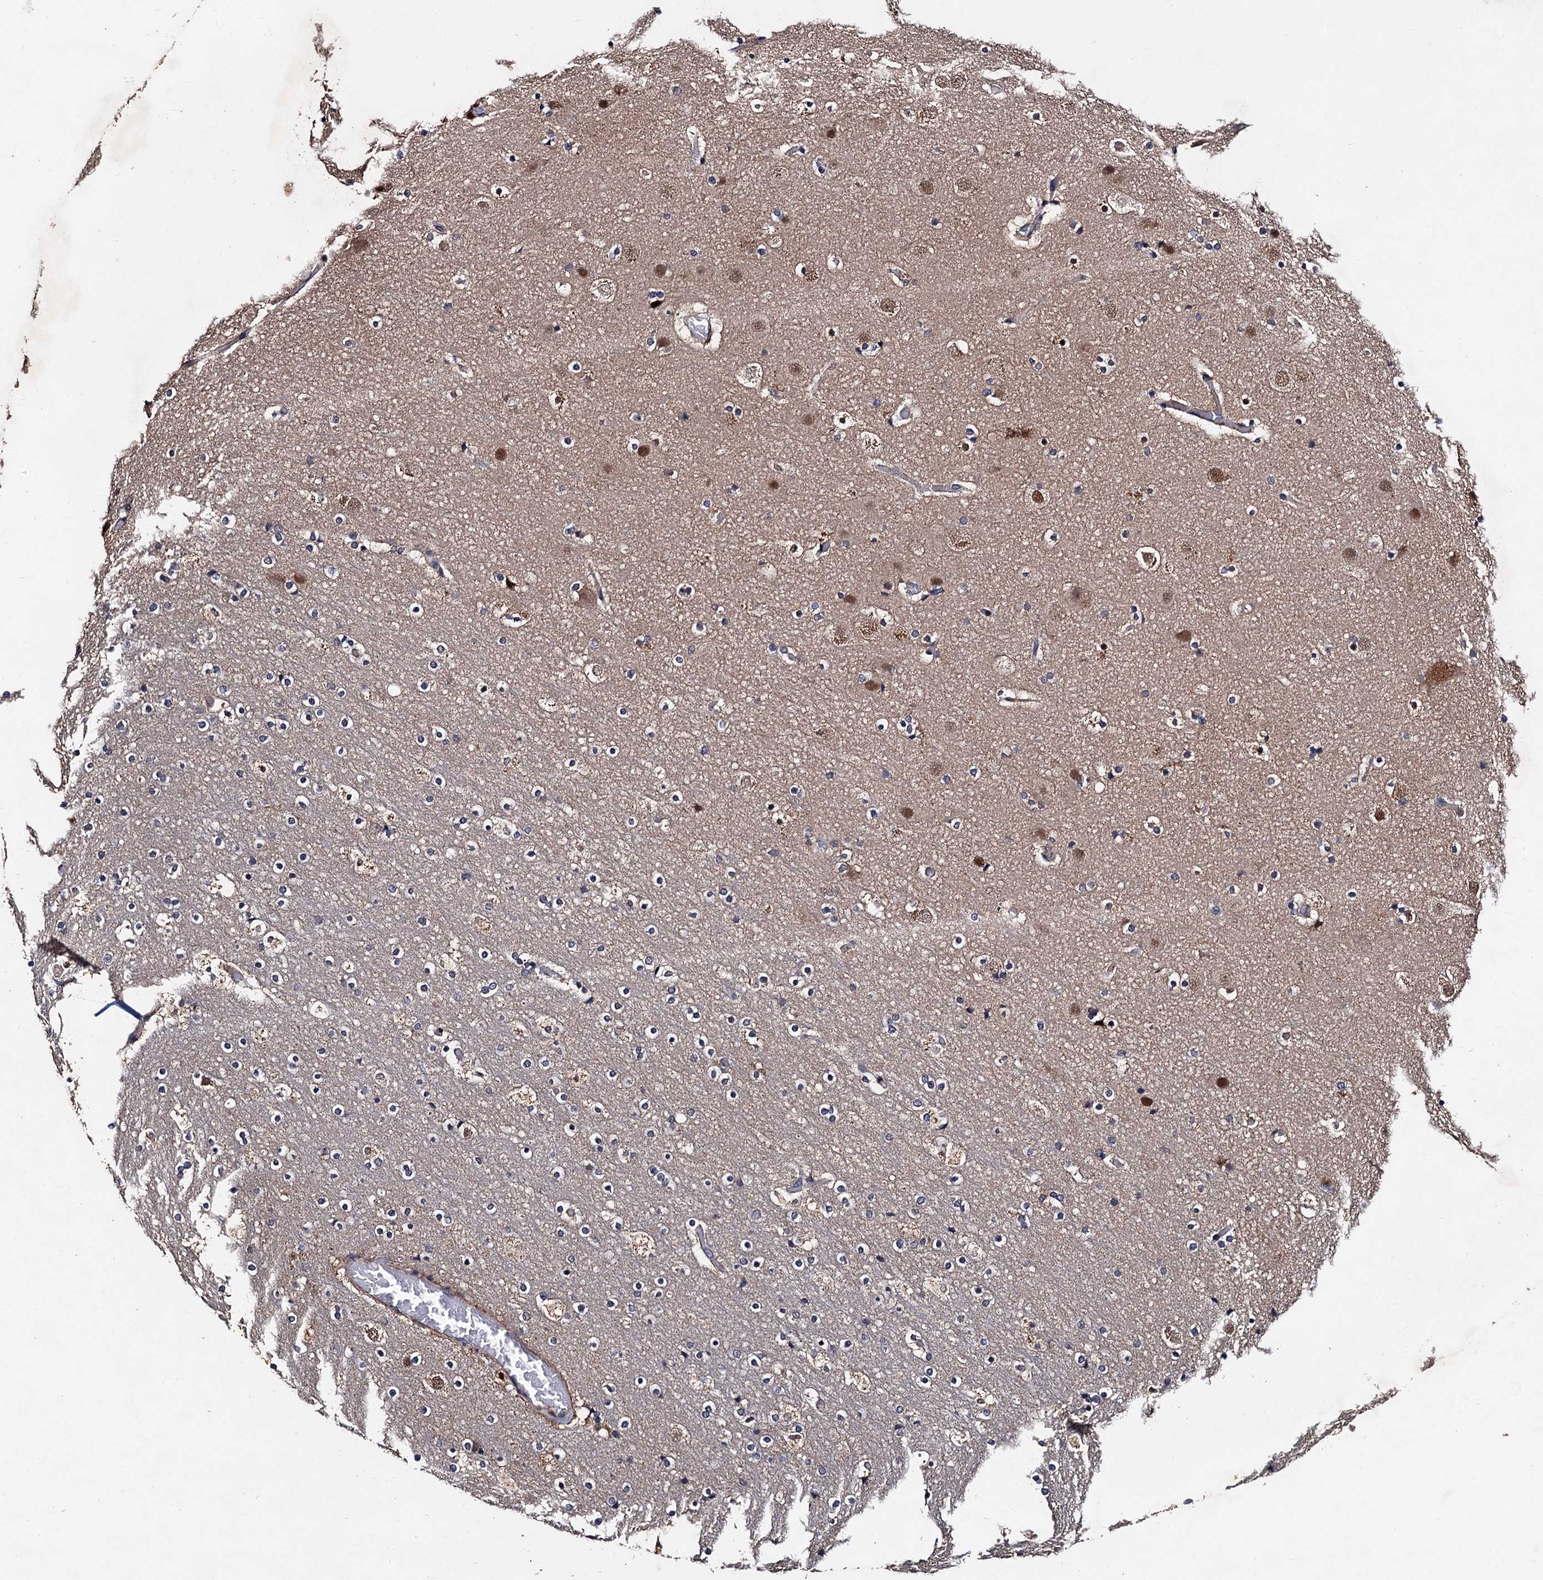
{"staining": {"intensity": "weak", "quantity": "25%-75%", "location": "cytoplasmic/membranous"}, "tissue": "cerebral cortex", "cell_type": "Endothelial cells", "image_type": "normal", "snomed": [{"axis": "morphology", "description": "Normal tissue, NOS"}, {"axis": "topography", "description": "Cerebral cortex"}], "caption": "A brown stain labels weak cytoplasmic/membranous expression of a protein in endothelial cells of unremarkable cerebral cortex.", "gene": "PPTC7", "patient": {"sex": "male", "age": 57}}